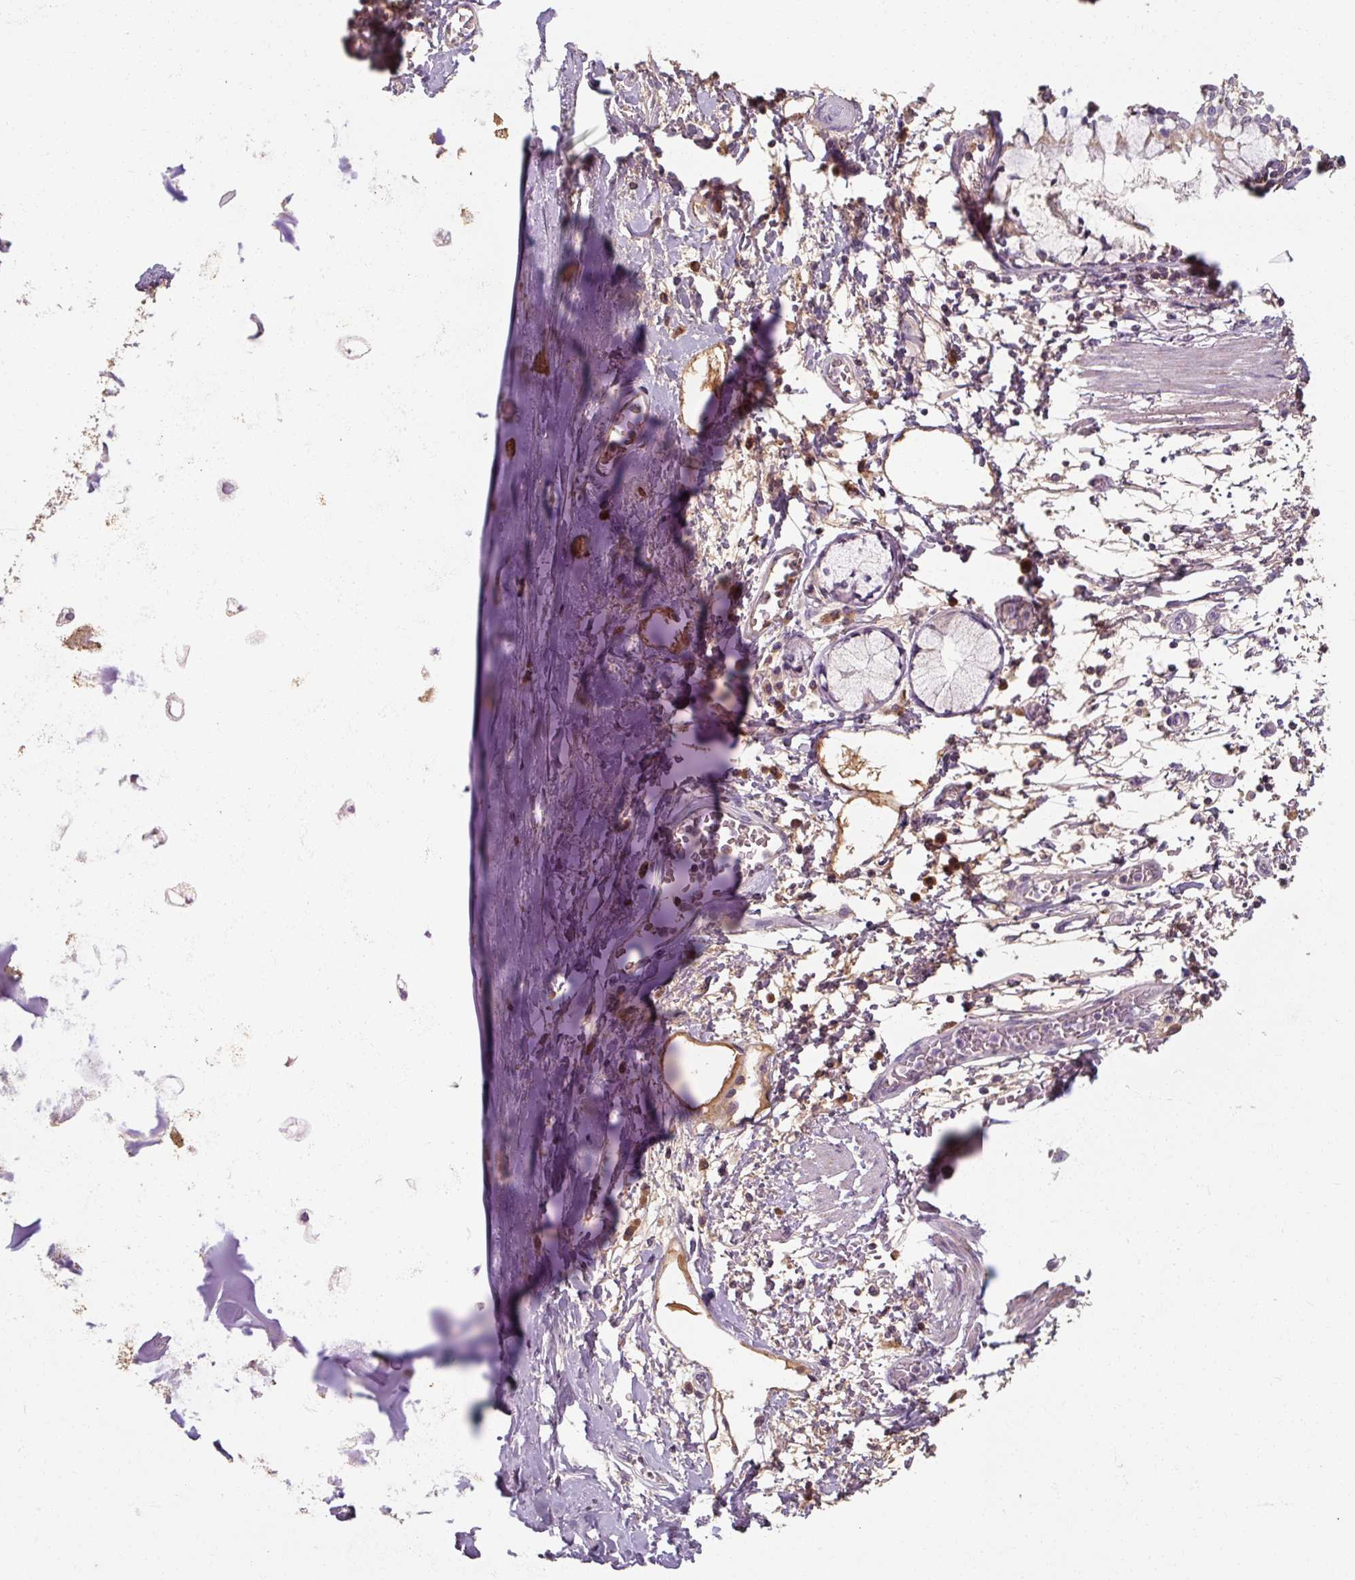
{"staining": {"intensity": "negative", "quantity": "none", "location": "none"}, "tissue": "adipose tissue", "cell_type": "Adipocytes", "image_type": "normal", "snomed": [{"axis": "morphology", "description": "Normal tissue, NOS"}, {"axis": "morphology", "description": "Degeneration, NOS"}, {"axis": "topography", "description": "Cartilage tissue"}, {"axis": "topography", "description": "Lung"}], "caption": "This photomicrograph is of unremarkable adipose tissue stained with immunohistochemistry (IHC) to label a protein in brown with the nuclei are counter-stained blue. There is no expression in adipocytes.", "gene": "TSEN54", "patient": {"sex": "female", "age": 61}}